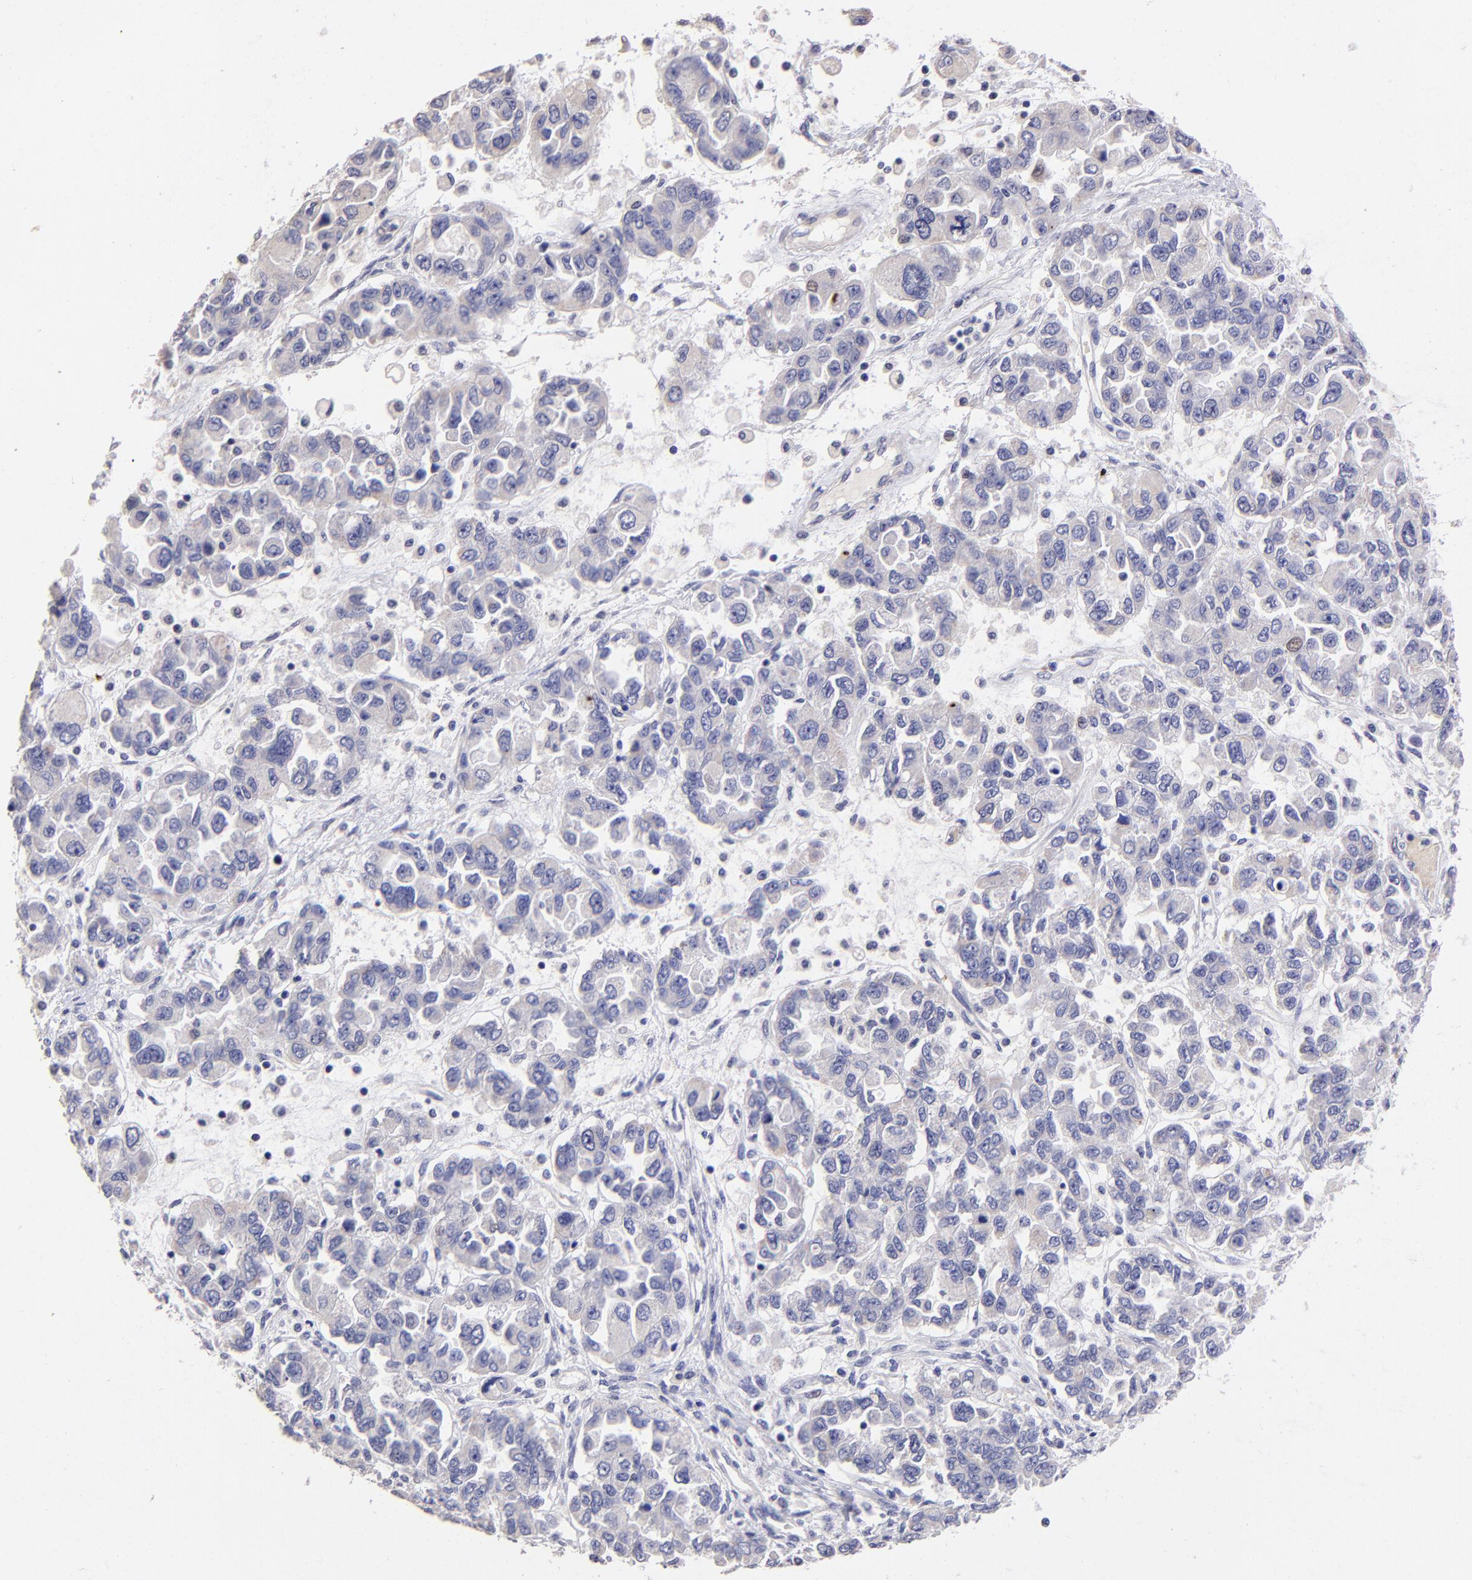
{"staining": {"intensity": "weak", "quantity": ">75%", "location": "cytoplasmic/membranous"}, "tissue": "ovarian cancer", "cell_type": "Tumor cells", "image_type": "cancer", "snomed": [{"axis": "morphology", "description": "Cystadenocarcinoma, serous, NOS"}, {"axis": "topography", "description": "Ovary"}], "caption": "Tumor cells exhibit low levels of weak cytoplasmic/membranous expression in about >75% of cells in human ovarian serous cystadenocarcinoma.", "gene": "DNMT1", "patient": {"sex": "female", "age": 84}}